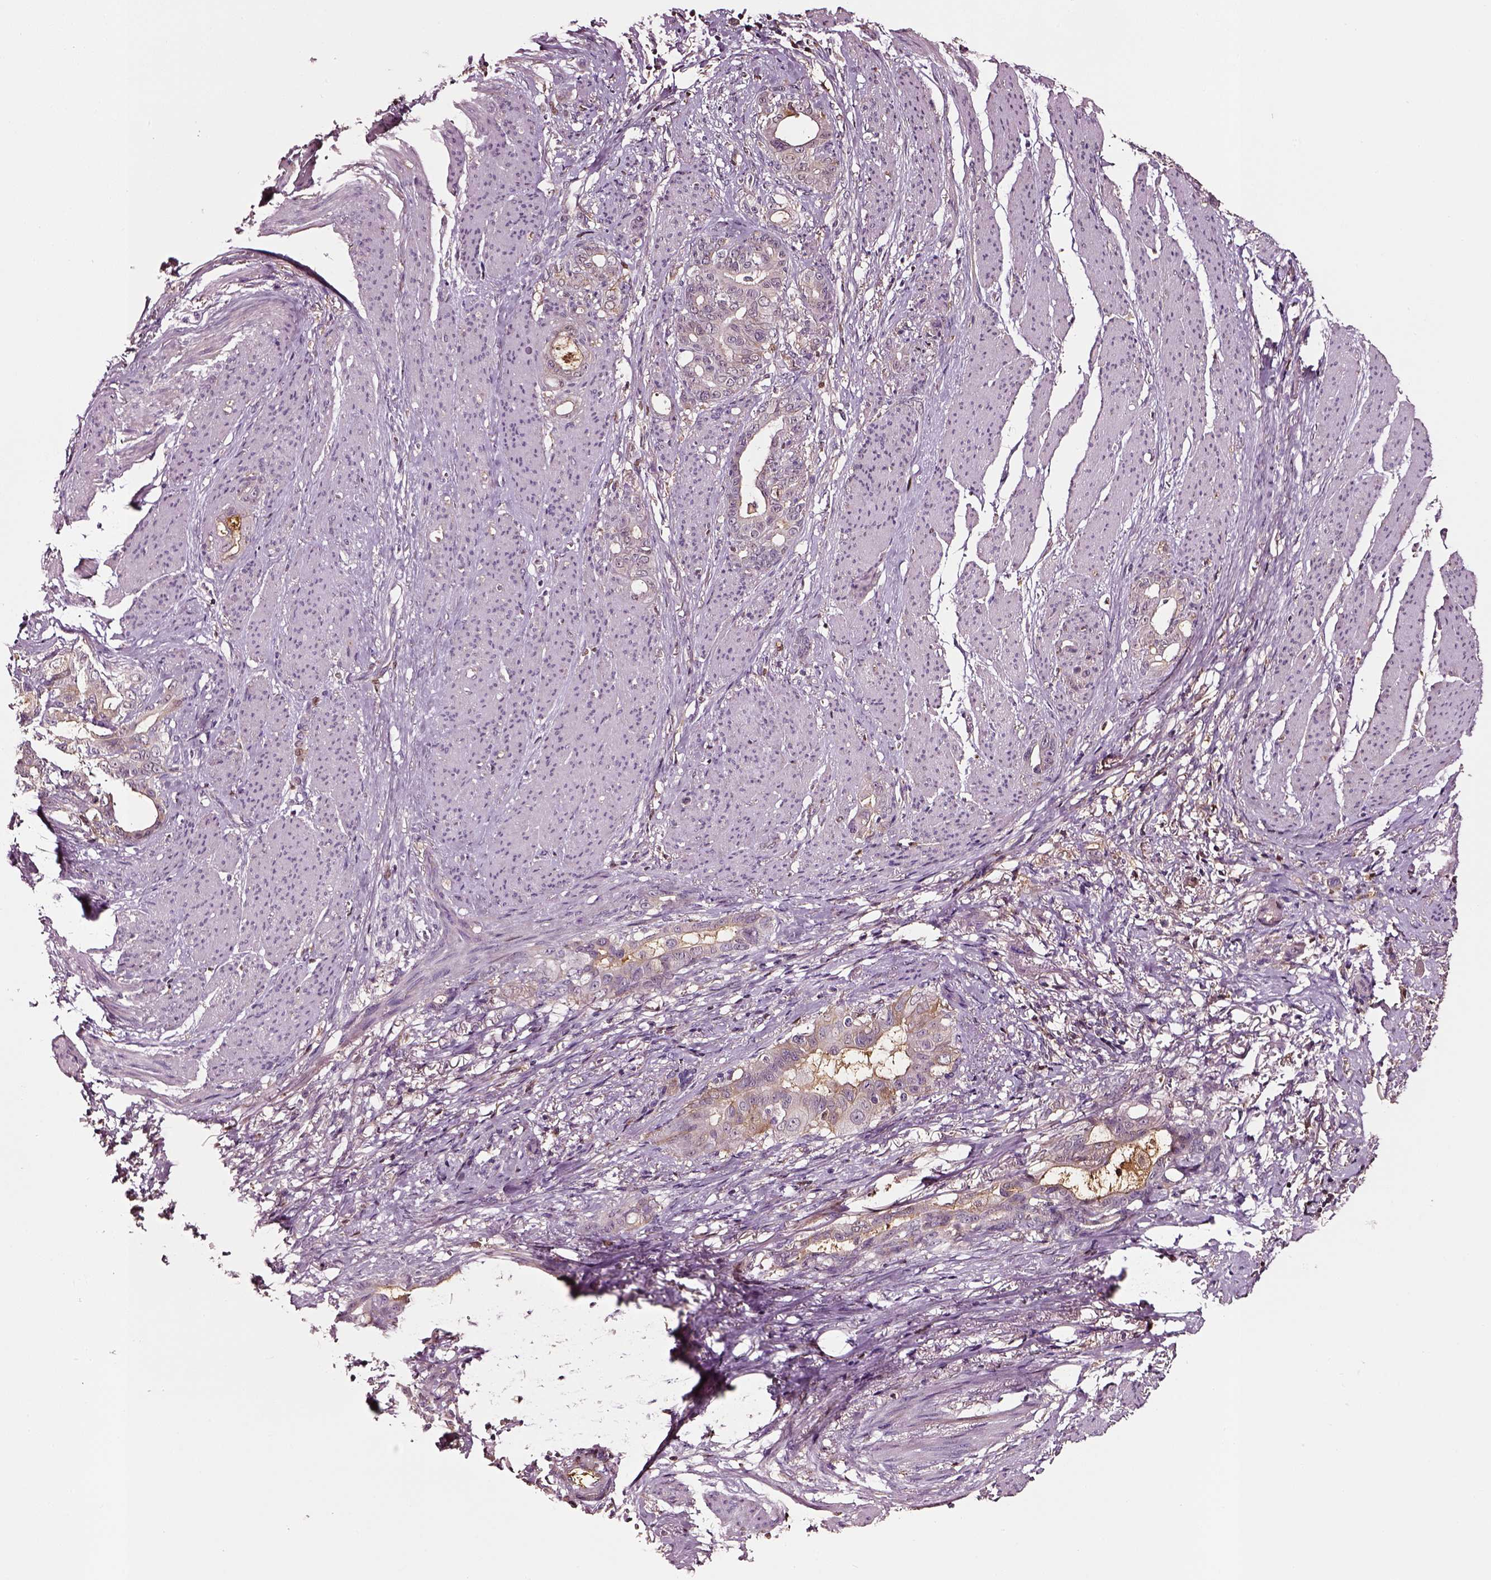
{"staining": {"intensity": "negative", "quantity": "none", "location": "none"}, "tissue": "stomach cancer", "cell_type": "Tumor cells", "image_type": "cancer", "snomed": [{"axis": "morphology", "description": "Normal tissue, NOS"}, {"axis": "morphology", "description": "Adenocarcinoma, NOS"}, {"axis": "topography", "description": "Esophagus"}, {"axis": "topography", "description": "Stomach, upper"}], "caption": "Histopathology image shows no protein staining in tumor cells of stomach adenocarcinoma tissue.", "gene": "TF", "patient": {"sex": "male", "age": 62}}